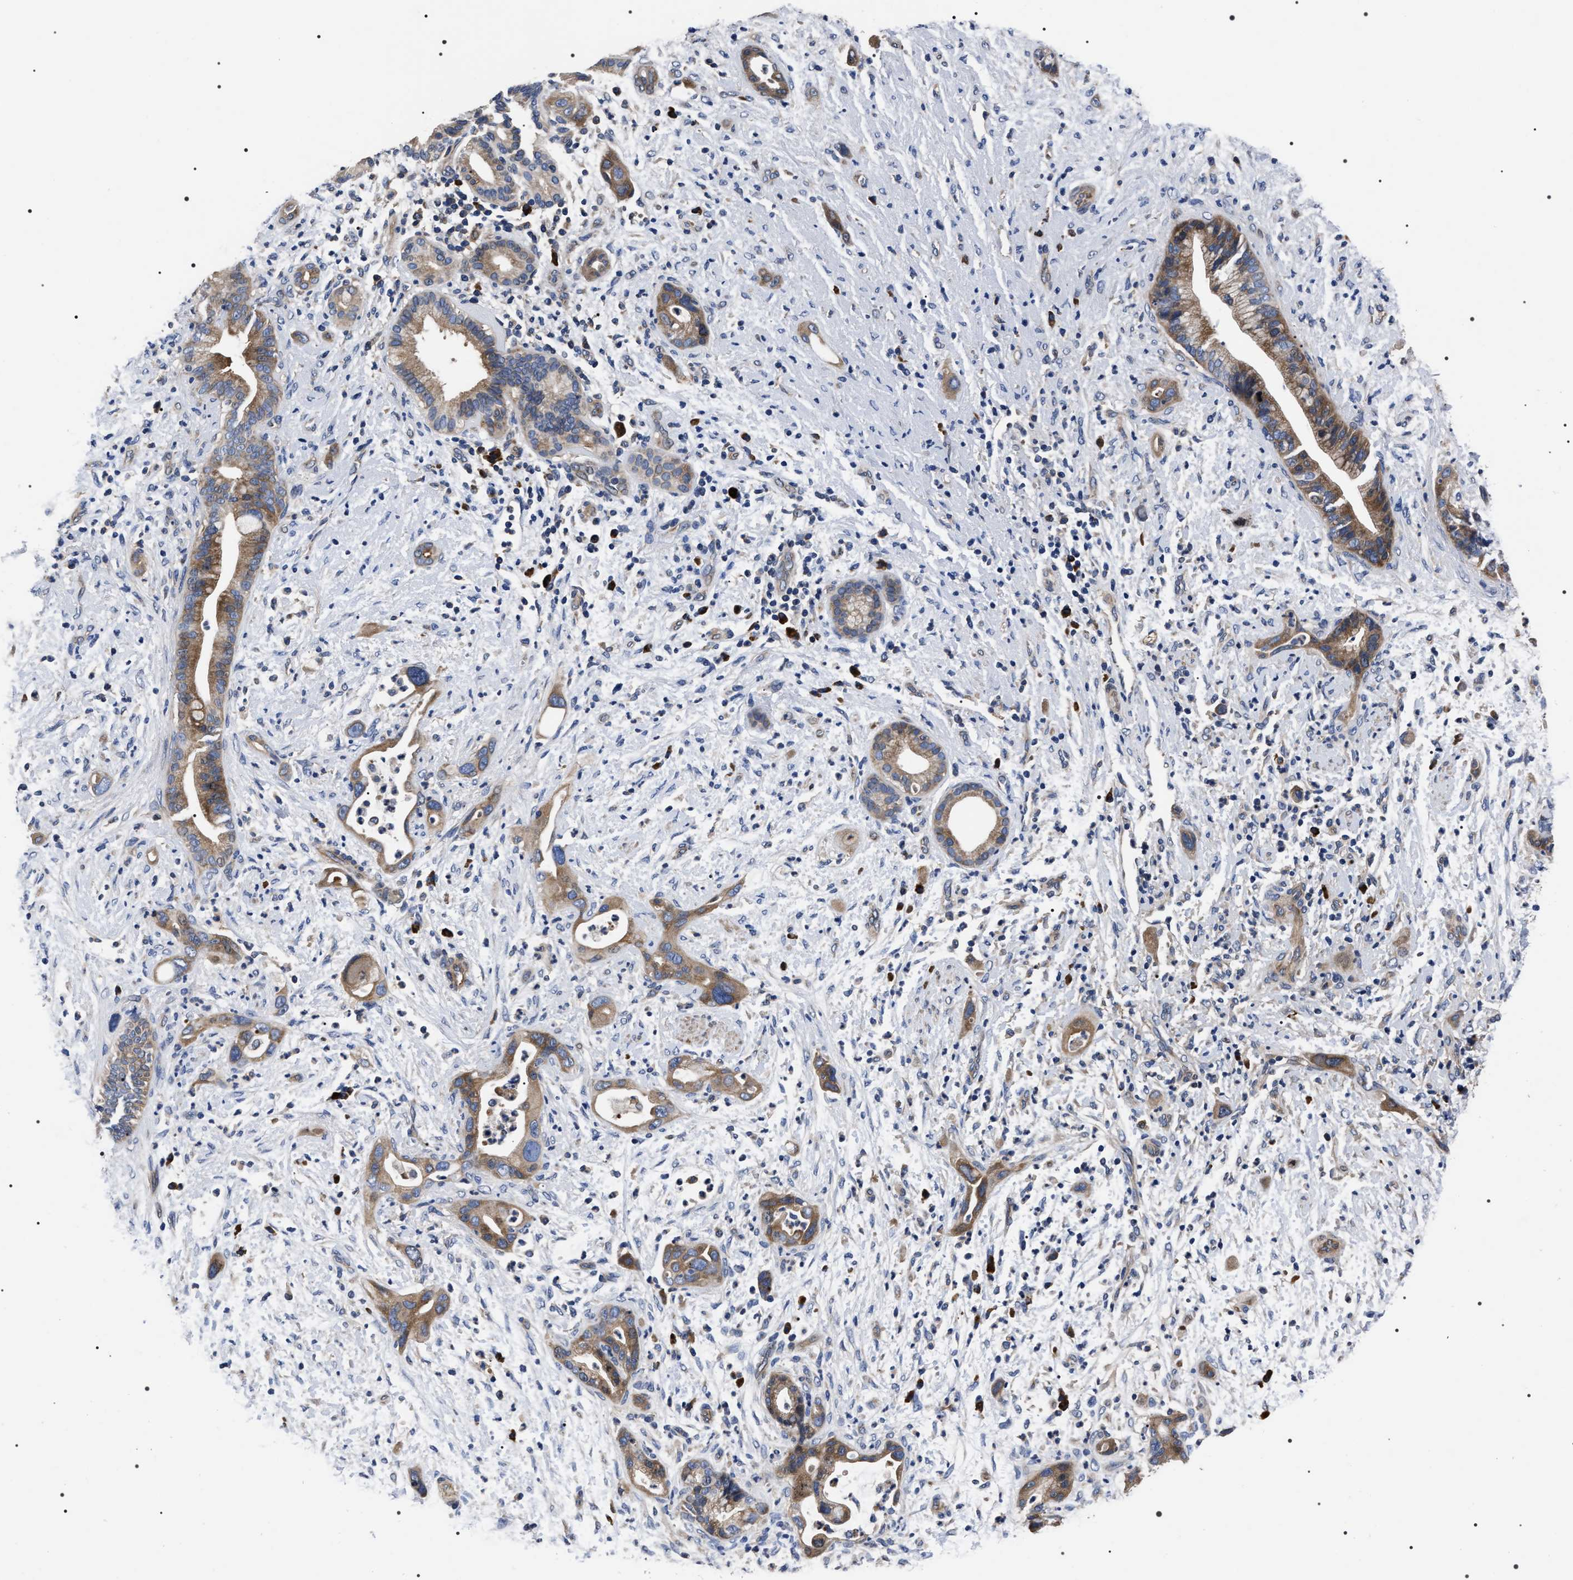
{"staining": {"intensity": "moderate", "quantity": ">75%", "location": "cytoplasmic/membranous"}, "tissue": "pancreatic cancer", "cell_type": "Tumor cells", "image_type": "cancer", "snomed": [{"axis": "morphology", "description": "Adenocarcinoma, NOS"}, {"axis": "topography", "description": "Pancreas"}], "caption": "Protein staining shows moderate cytoplasmic/membranous expression in about >75% of tumor cells in pancreatic cancer (adenocarcinoma). (Stains: DAB in brown, nuclei in blue, Microscopy: brightfield microscopy at high magnification).", "gene": "MIS18A", "patient": {"sex": "male", "age": 59}}